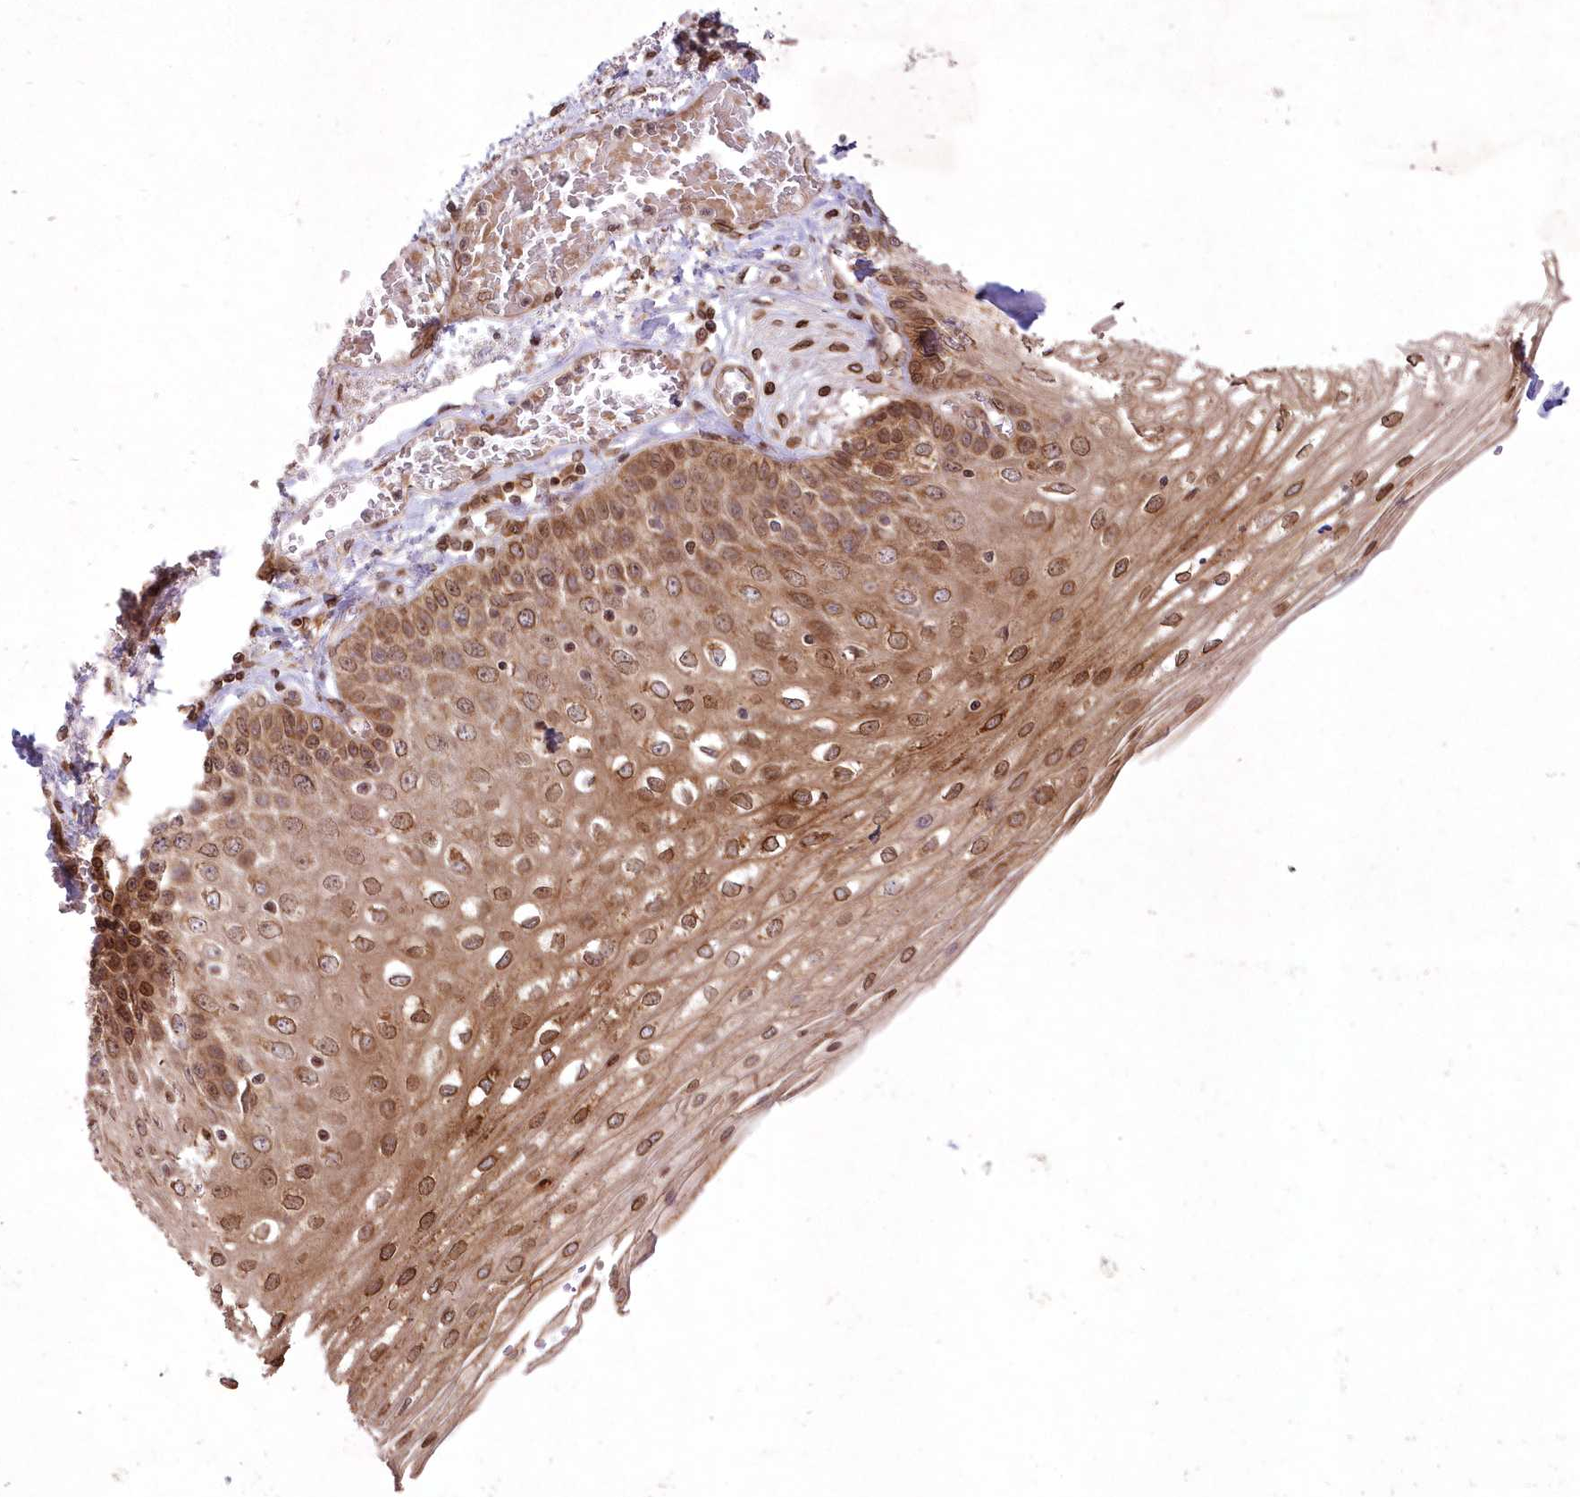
{"staining": {"intensity": "strong", "quantity": ">75%", "location": "cytoplasmic/membranous,nuclear"}, "tissue": "esophagus", "cell_type": "Squamous epithelial cells", "image_type": "normal", "snomed": [{"axis": "morphology", "description": "Normal tissue, NOS"}, {"axis": "topography", "description": "Esophagus"}], "caption": "Immunohistochemistry (IHC) (DAB (3,3'-diaminobenzidine)) staining of unremarkable esophagus shows strong cytoplasmic/membranous,nuclear protein positivity in about >75% of squamous epithelial cells.", "gene": "DNAJC27", "patient": {"sex": "male", "age": 81}}